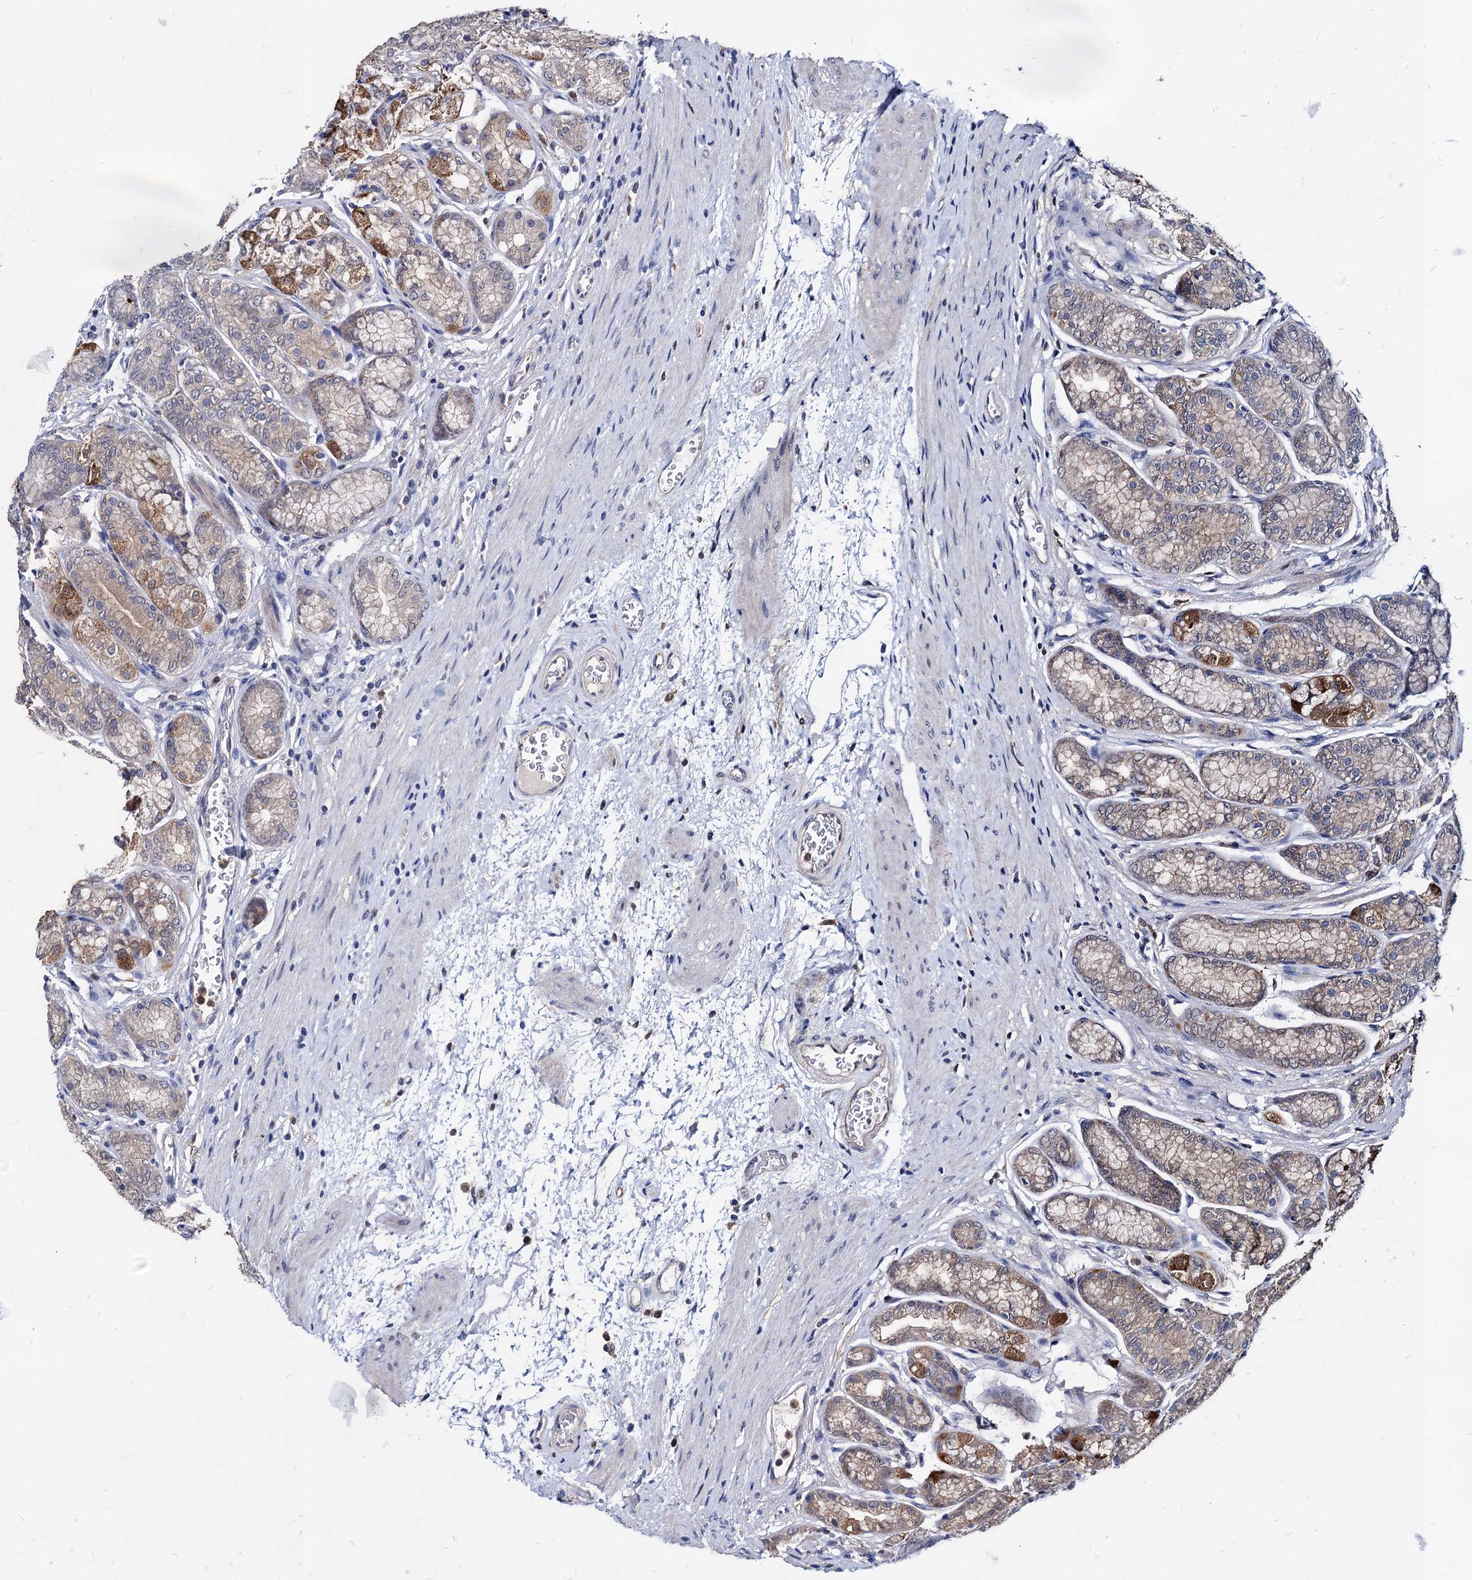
{"staining": {"intensity": "strong", "quantity": "<25%", "location": "cytoplasmic/membranous"}, "tissue": "stomach", "cell_type": "Glandular cells", "image_type": "normal", "snomed": [{"axis": "morphology", "description": "Normal tissue, NOS"}, {"axis": "morphology", "description": "Adenocarcinoma, NOS"}, {"axis": "morphology", "description": "Adenocarcinoma, High grade"}, {"axis": "topography", "description": "Stomach, upper"}, {"axis": "topography", "description": "Stomach"}], "caption": "Unremarkable stomach reveals strong cytoplasmic/membranous staining in approximately <25% of glandular cells.", "gene": "CPPED1", "patient": {"sex": "female", "age": 65}}